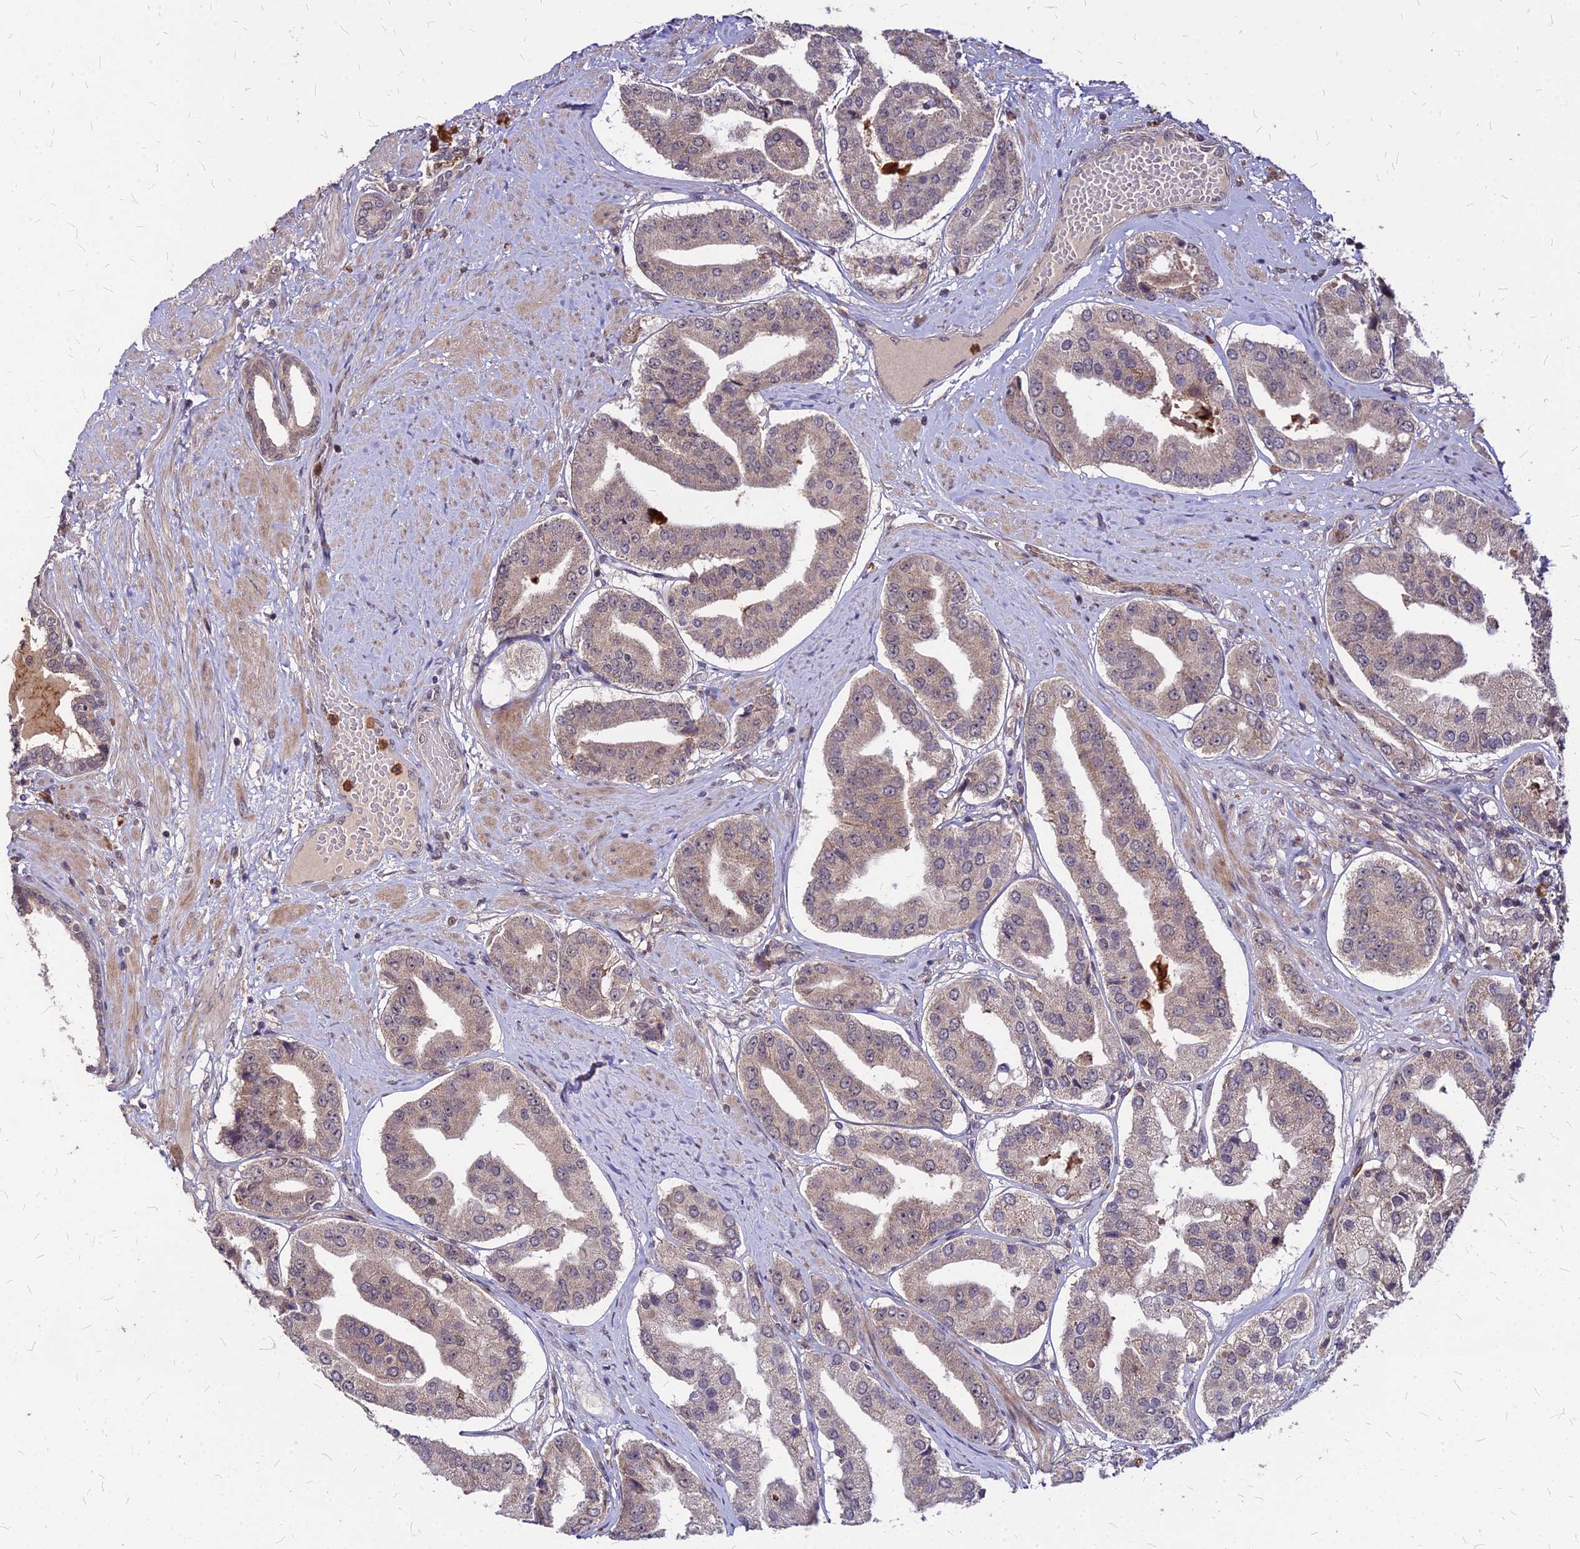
{"staining": {"intensity": "weak", "quantity": ">75%", "location": "cytoplasmic/membranous,nuclear"}, "tissue": "prostate cancer", "cell_type": "Tumor cells", "image_type": "cancer", "snomed": [{"axis": "morphology", "description": "Adenocarcinoma, High grade"}, {"axis": "topography", "description": "Prostate"}], "caption": "Immunohistochemistry staining of prostate cancer, which shows low levels of weak cytoplasmic/membranous and nuclear staining in approximately >75% of tumor cells indicating weak cytoplasmic/membranous and nuclear protein expression. The staining was performed using DAB (3,3'-diaminobenzidine) (brown) for protein detection and nuclei were counterstained in hematoxylin (blue).", "gene": "APBA3", "patient": {"sex": "male", "age": 63}}